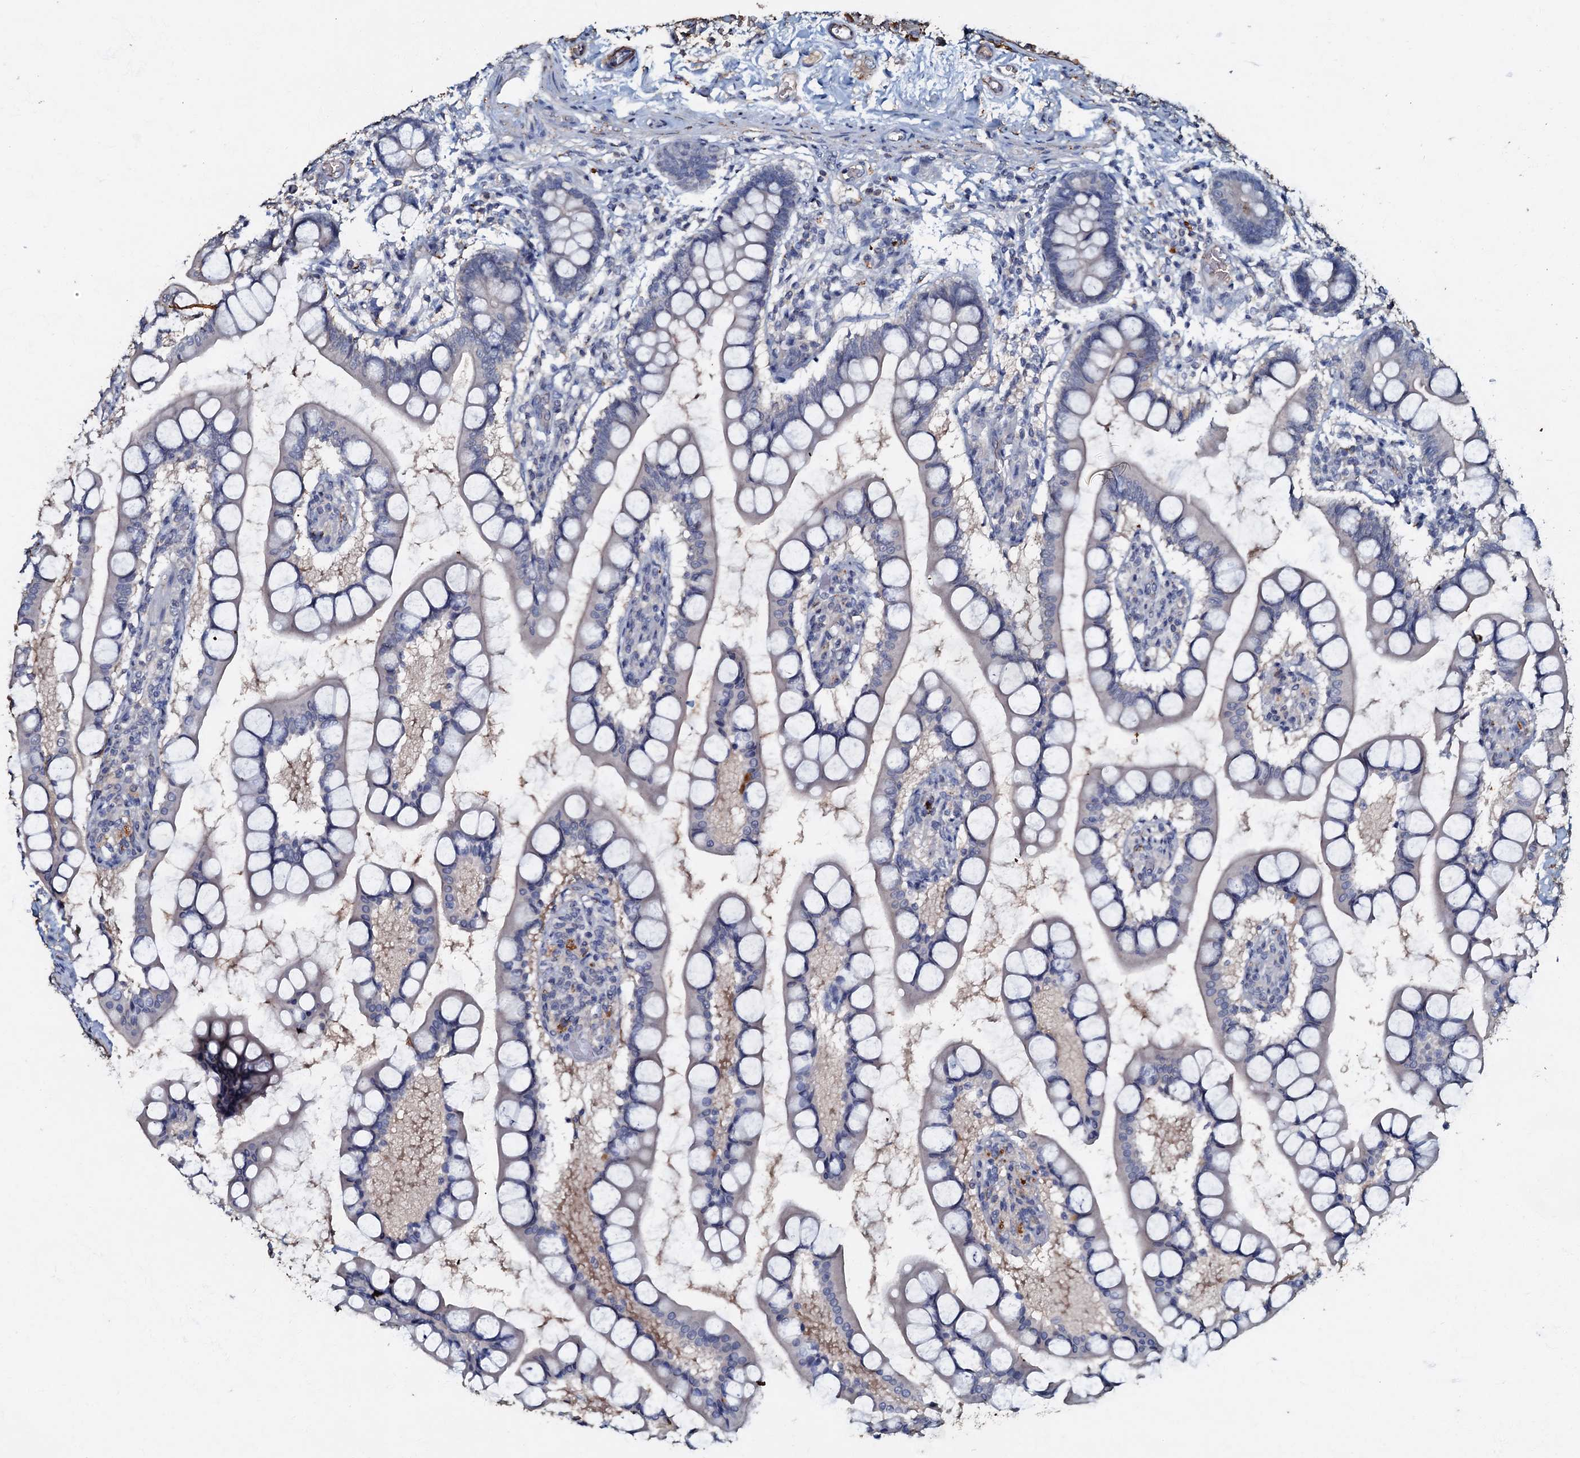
{"staining": {"intensity": "weak", "quantity": "<25%", "location": "cytoplasmic/membranous"}, "tissue": "small intestine", "cell_type": "Glandular cells", "image_type": "normal", "snomed": [{"axis": "morphology", "description": "Normal tissue, NOS"}, {"axis": "topography", "description": "Small intestine"}], "caption": "Immunohistochemistry micrograph of benign small intestine: human small intestine stained with DAB exhibits no significant protein expression in glandular cells. (DAB immunohistochemistry, high magnification).", "gene": "MANSC4", "patient": {"sex": "male", "age": 52}}